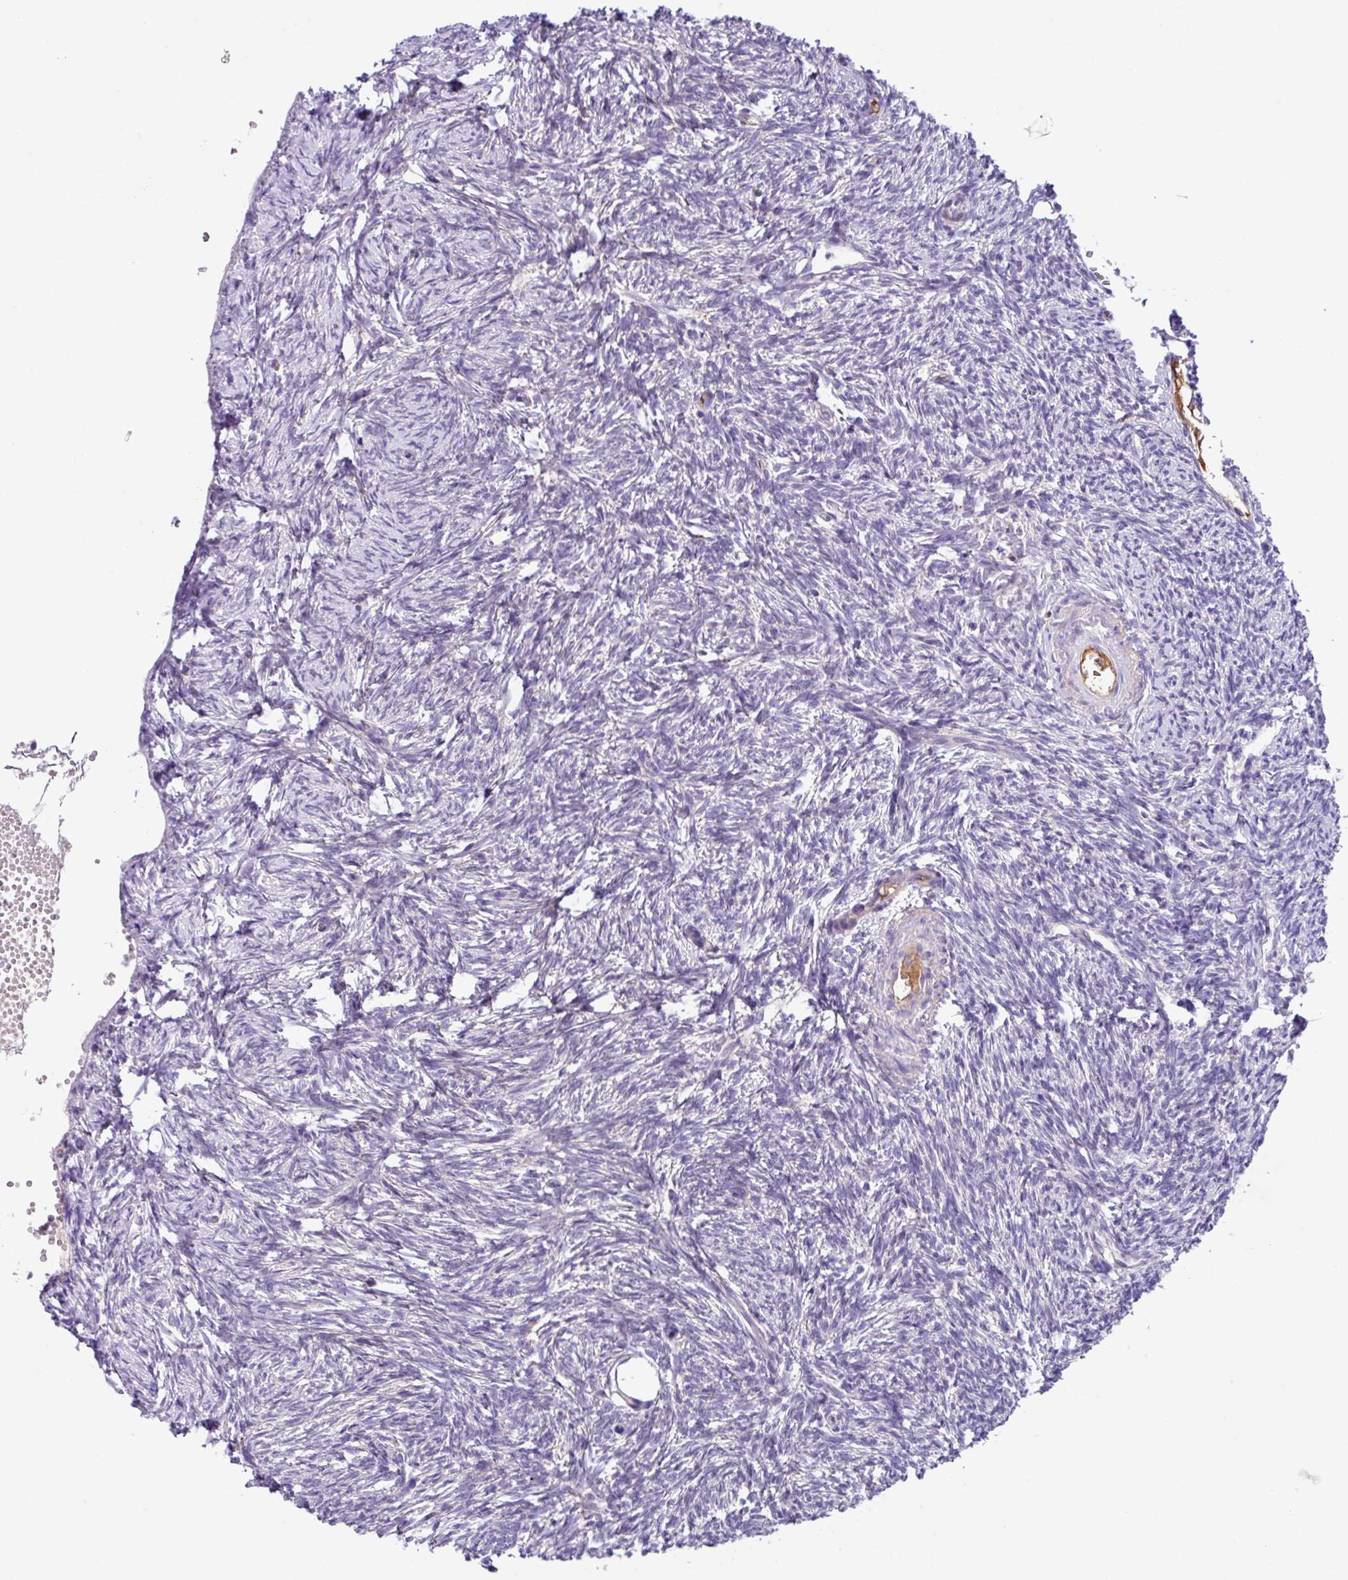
{"staining": {"intensity": "negative", "quantity": "none", "location": "none"}, "tissue": "ovary", "cell_type": "Follicle cells", "image_type": "normal", "snomed": [{"axis": "morphology", "description": "Normal tissue, NOS"}, {"axis": "topography", "description": "Ovary"}], "caption": "Immunohistochemical staining of benign ovary displays no significant positivity in follicle cells.", "gene": "DNAL1", "patient": {"sex": "female", "age": 51}}